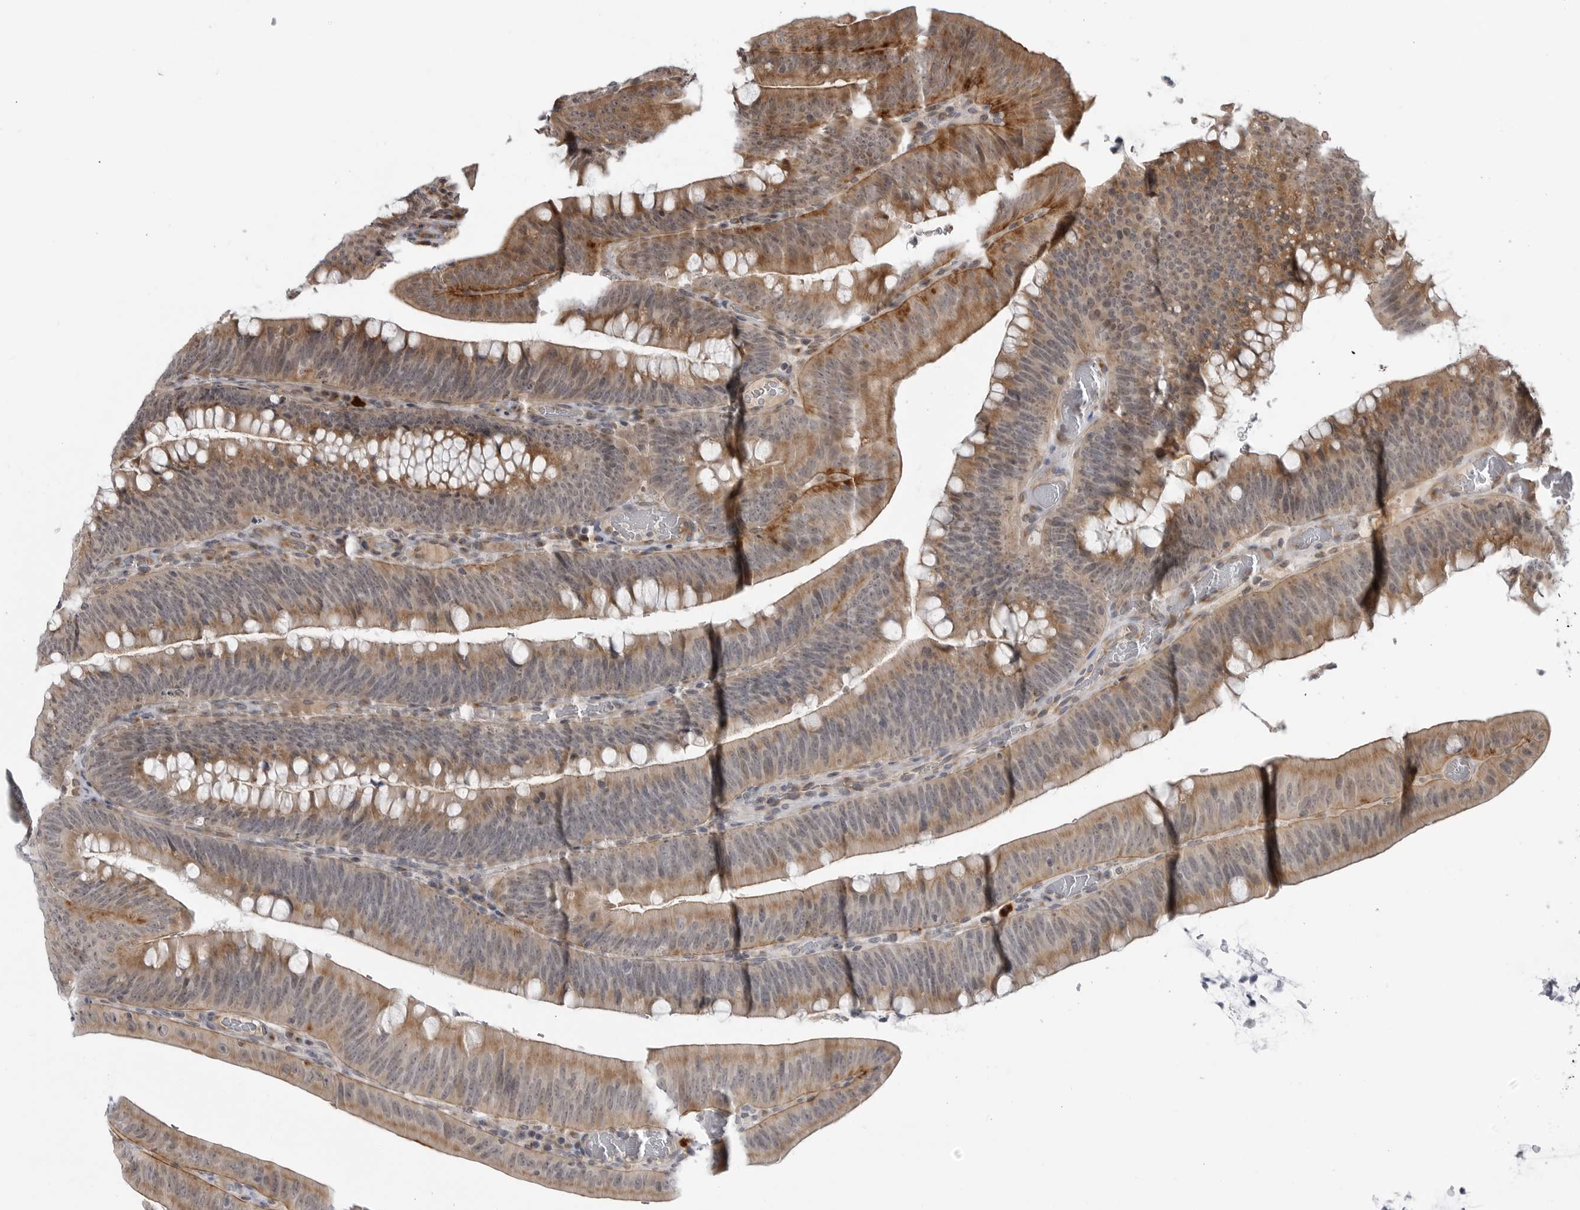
{"staining": {"intensity": "moderate", "quantity": ">75%", "location": "cytoplasmic/membranous"}, "tissue": "colorectal cancer", "cell_type": "Tumor cells", "image_type": "cancer", "snomed": [{"axis": "morphology", "description": "Normal tissue, NOS"}, {"axis": "topography", "description": "Colon"}], "caption": "High-magnification brightfield microscopy of colorectal cancer stained with DAB (brown) and counterstained with hematoxylin (blue). tumor cells exhibit moderate cytoplasmic/membranous expression is present in about>75% of cells.", "gene": "LRRC45", "patient": {"sex": "female", "age": 82}}